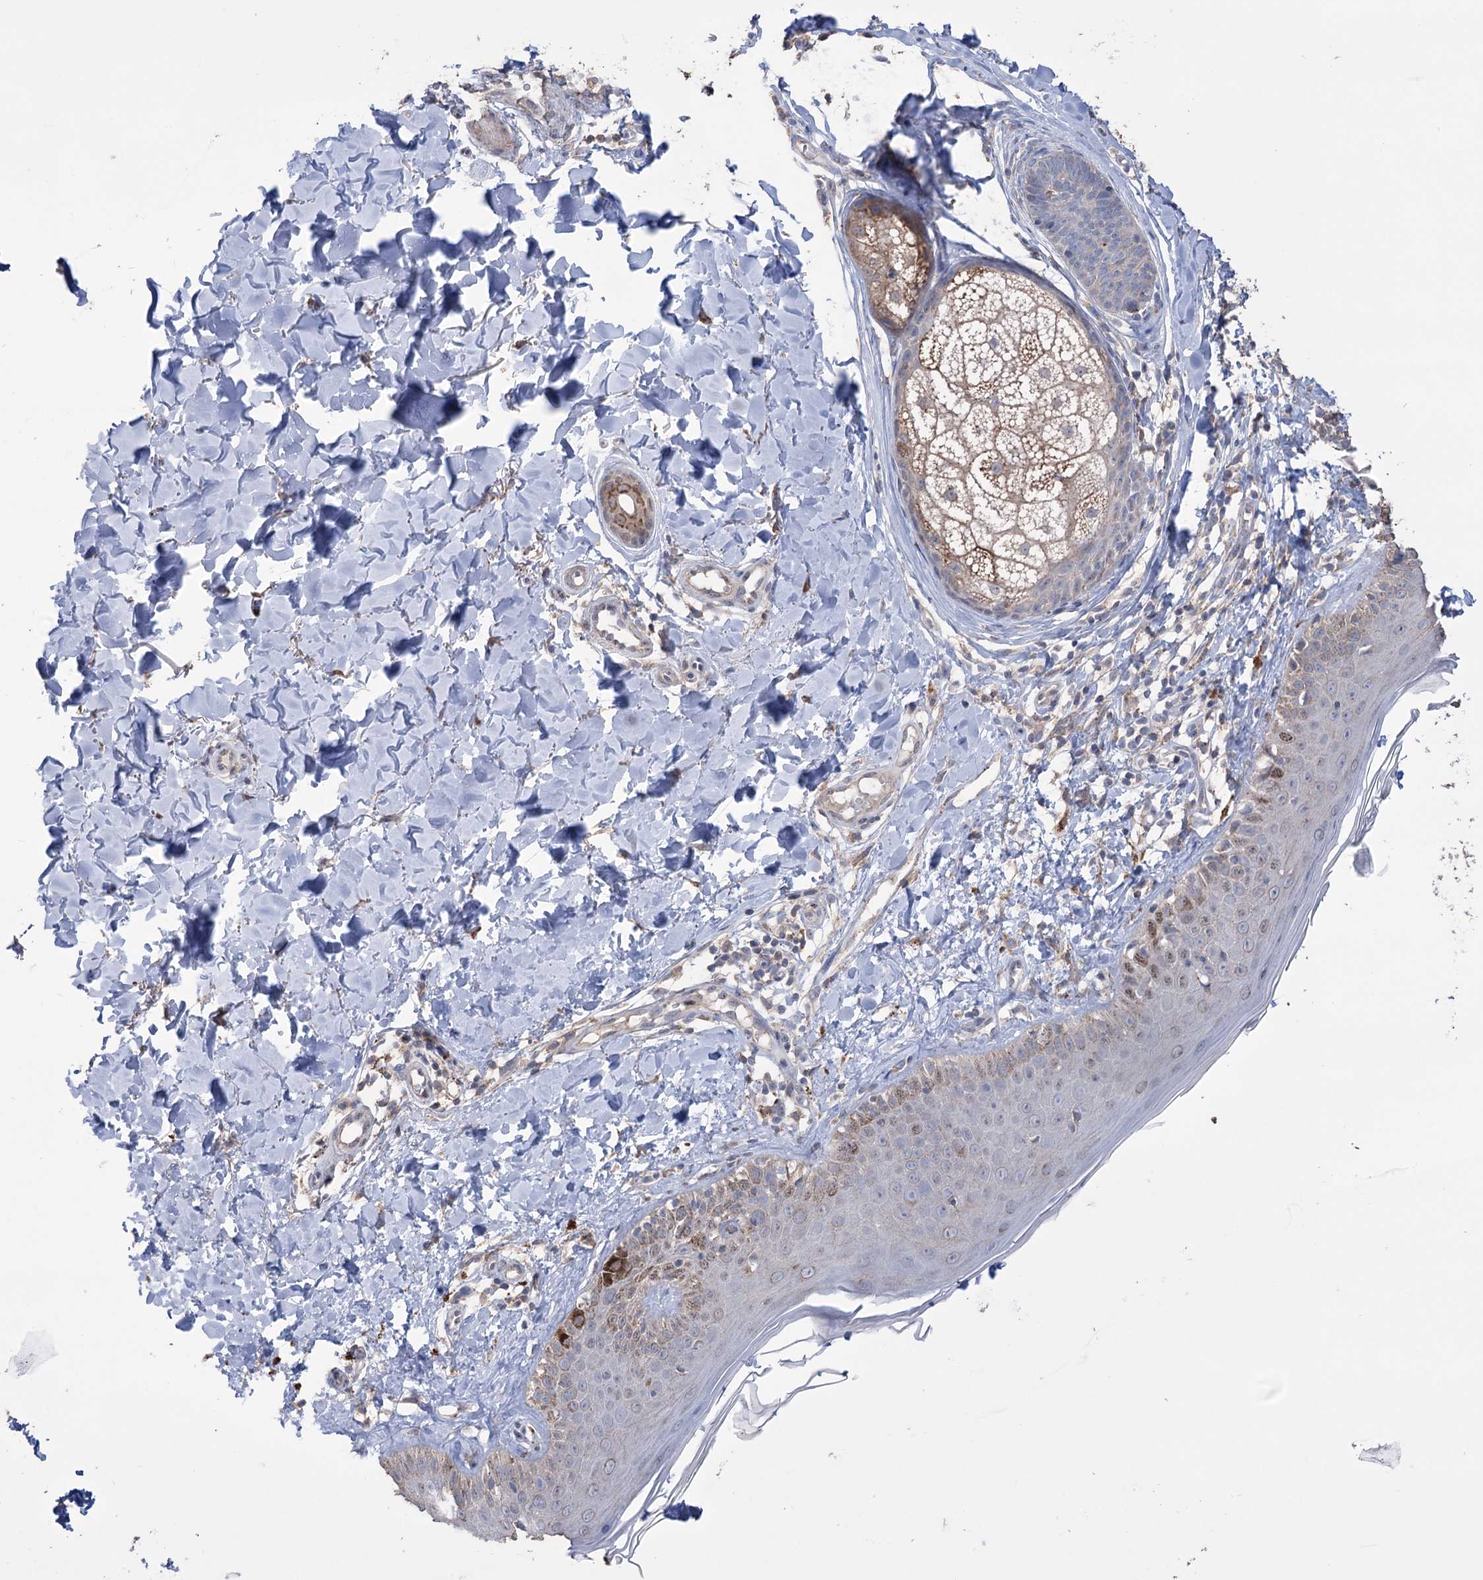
{"staining": {"intensity": "moderate", "quantity": ">75%", "location": "cytoplasmic/membranous"}, "tissue": "skin", "cell_type": "Fibroblasts", "image_type": "normal", "snomed": [{"axis": "morphology", "description": "Normal tissue, NOS"}, {"axis": "topography", "description": "Skin"}], "caption": "This is a photomicrograph of immunohistochemistry staining of normal skin, which shows moderate expression in the cytoplasmic/membranous of fibroblasts.", "gene": "TRIM71", "patient": {"sex": "male", "age": 52}}